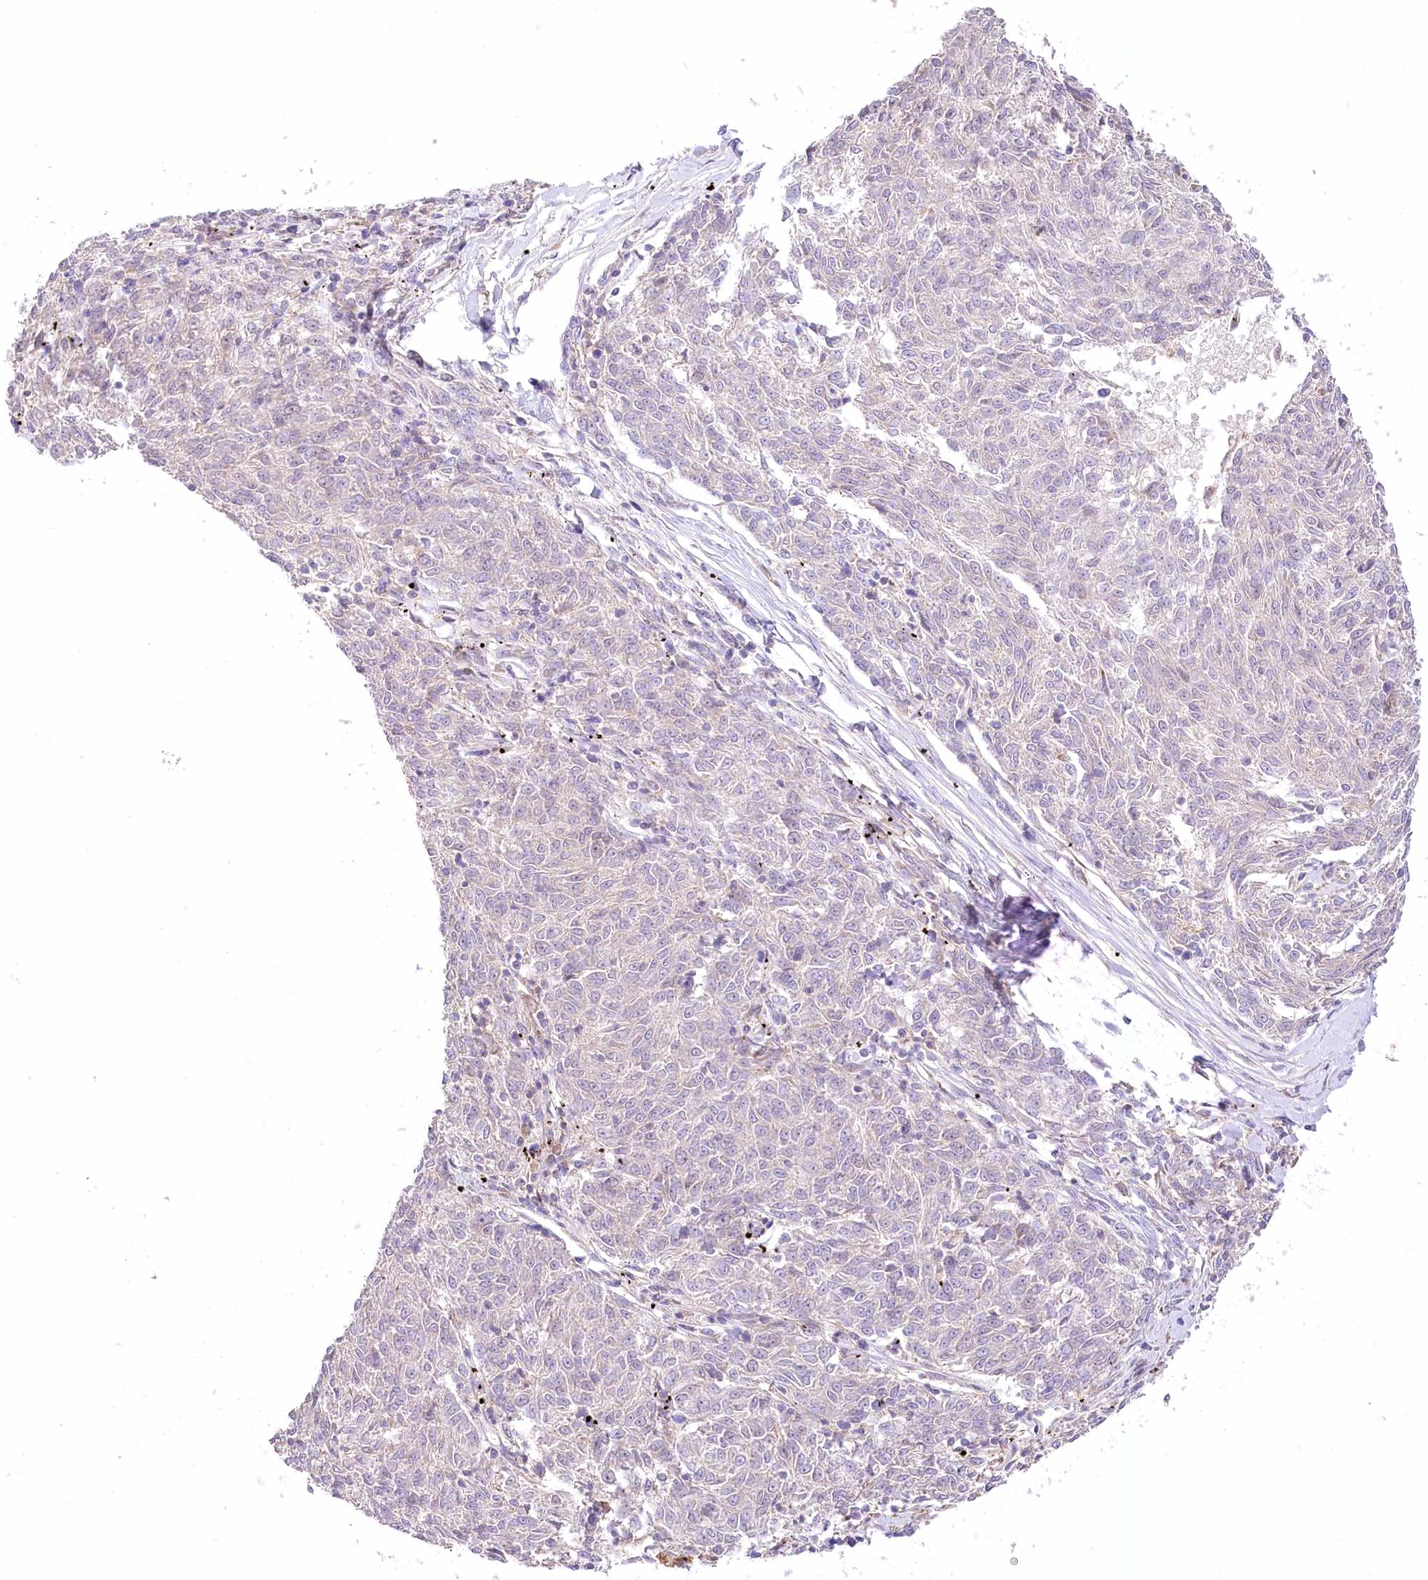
{"staining": {"intensity": "negative", "quantity": "none", "location": "none"}, "tissue": "melanoma", "cell_type": "Tumor cells", "image_type": "cancer", "snomed": [{"axis": "morphology", "description": "Malignant melanoma, NOS"}, {"axis": "topography", "description": "Skin"}], "caption": "Melanoma stained for a protein using immunohistochemistry displays no staining tumor cells.", "gene": "PYROXD1", "patient": {"sex": "female", "age": 72}}